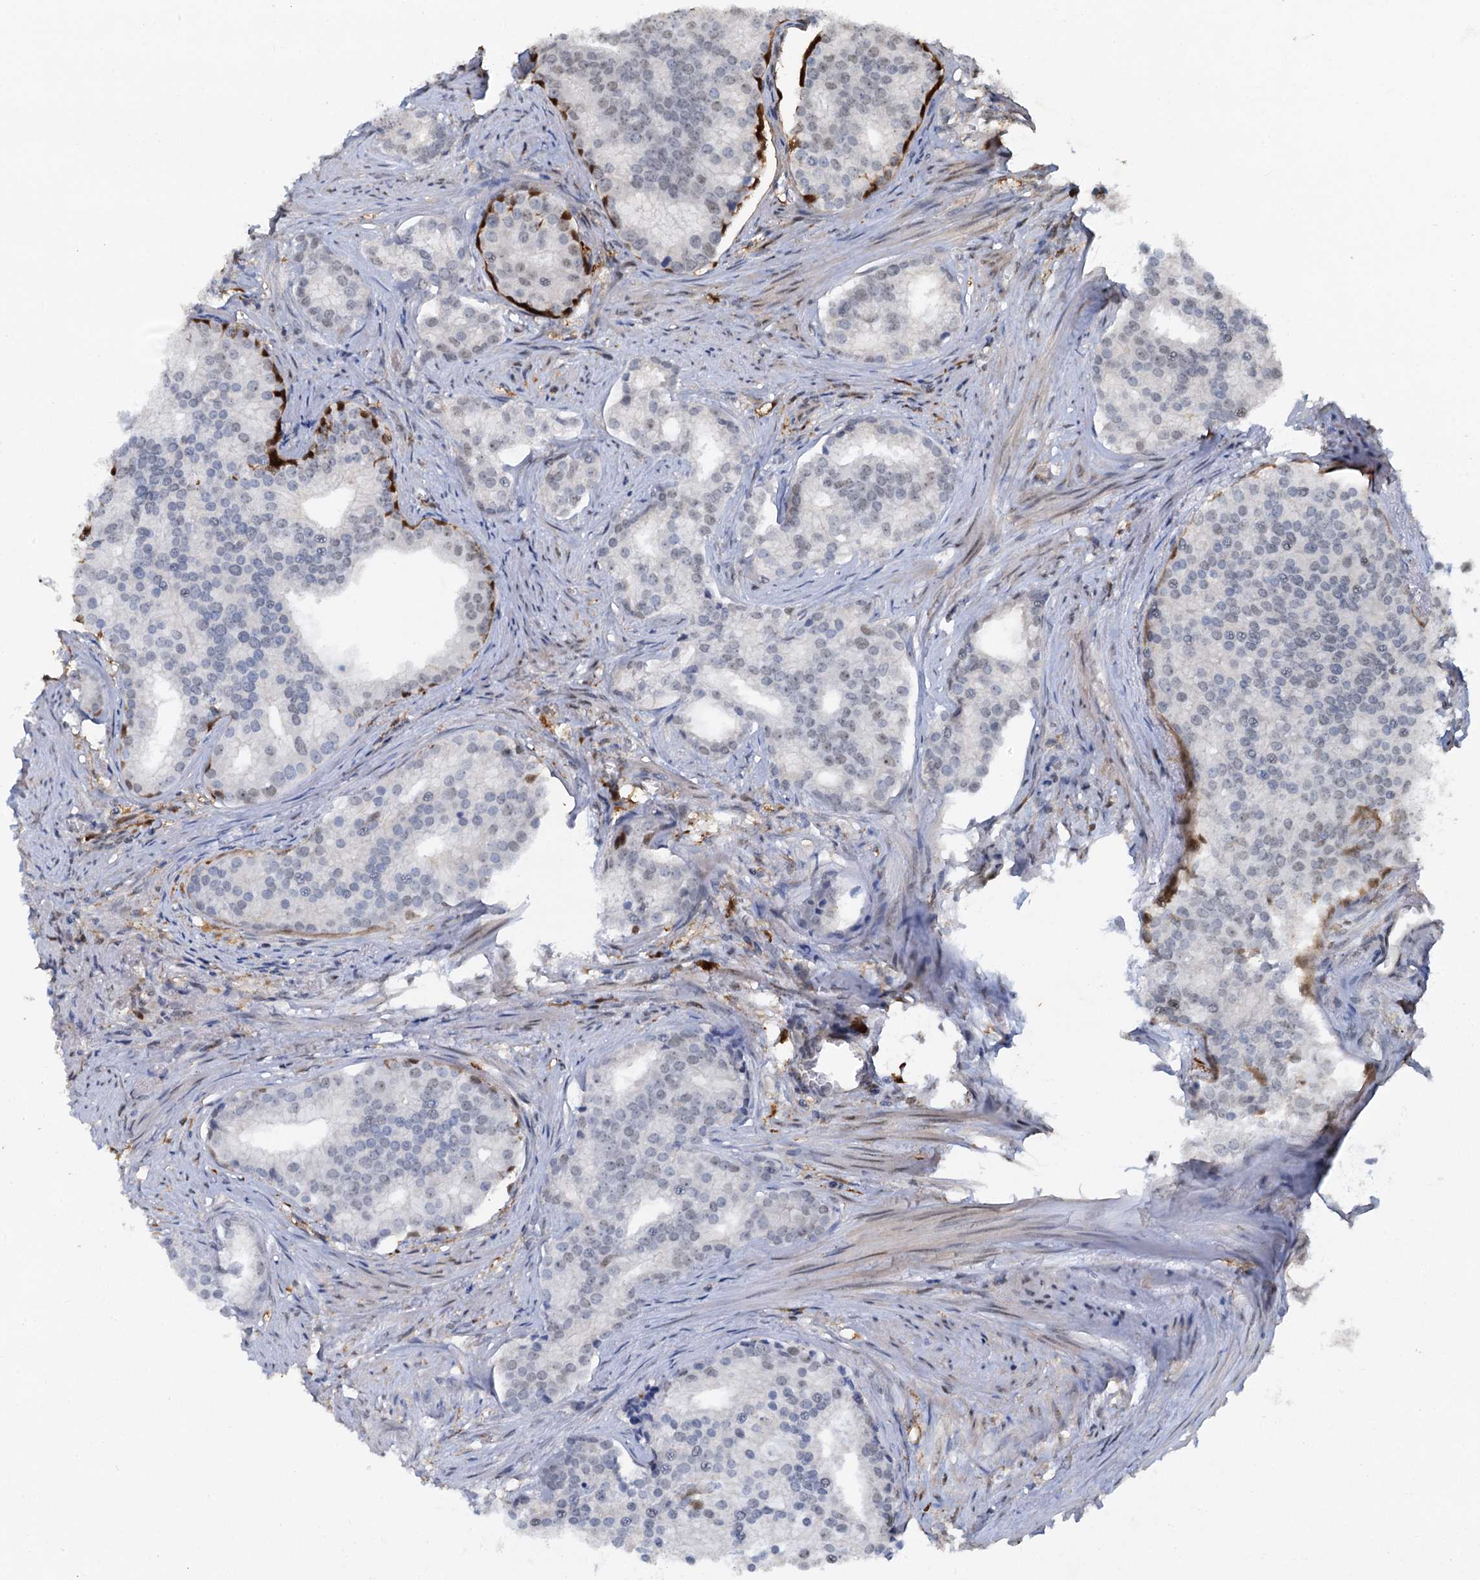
{"staining": {"intensity": "negative", "quantity": "none", "location": "none"}, "tissue": "prostate cancer", "cell_type": "Tumor cells", "image_type": "cancer", "snomed": [{"axis": "morphology", "description": "Adenocarcinoma, Low grade"}, {"axis": "topography", "description": "Prostate"}], "caption": "Prostate cancer (adenocarcinoma (low-grade)) was stained to show a protein in brown. There is no significant positivity in tumor cells.", "gene": "SPINDOC", "patient": {"sex": "male", "age": 71}}